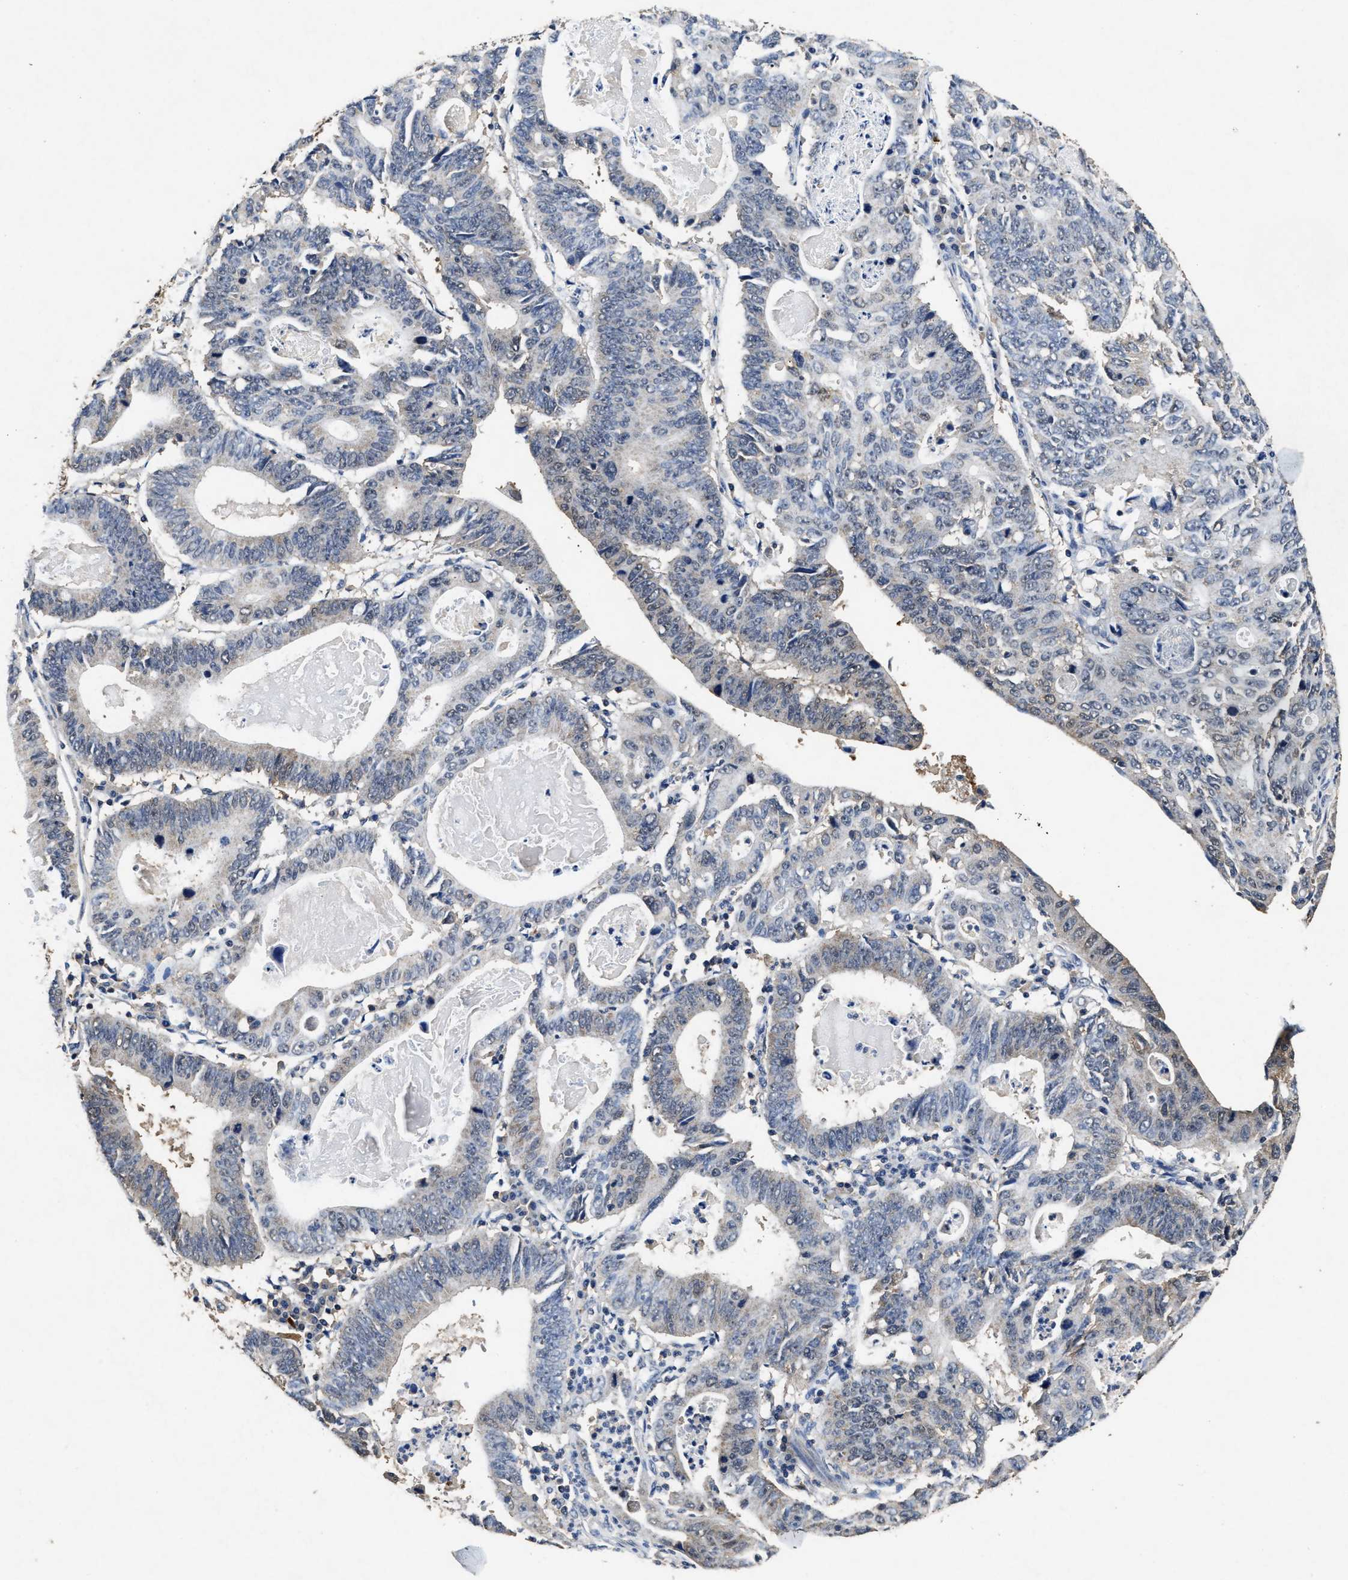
{"staining": {"intensity": "weak", "quantity": "<25%", "location": "cytoplasmic/membranous"}, "tissue": "stomach cancer", "cell_type": "Tumor cells", "image_type": "cancer", "snomed": [{"axis": "morphology", "description": "Adenocarcinoma, NOS"}, {"axis": "topography", "description": "Stomach"}], "caption": "The photomicrograph displays no staining of tumor cells in adenocarcinoma (stomach).", "gene": "ACAT2", "patient": {"sex": "male", "age": 59}}